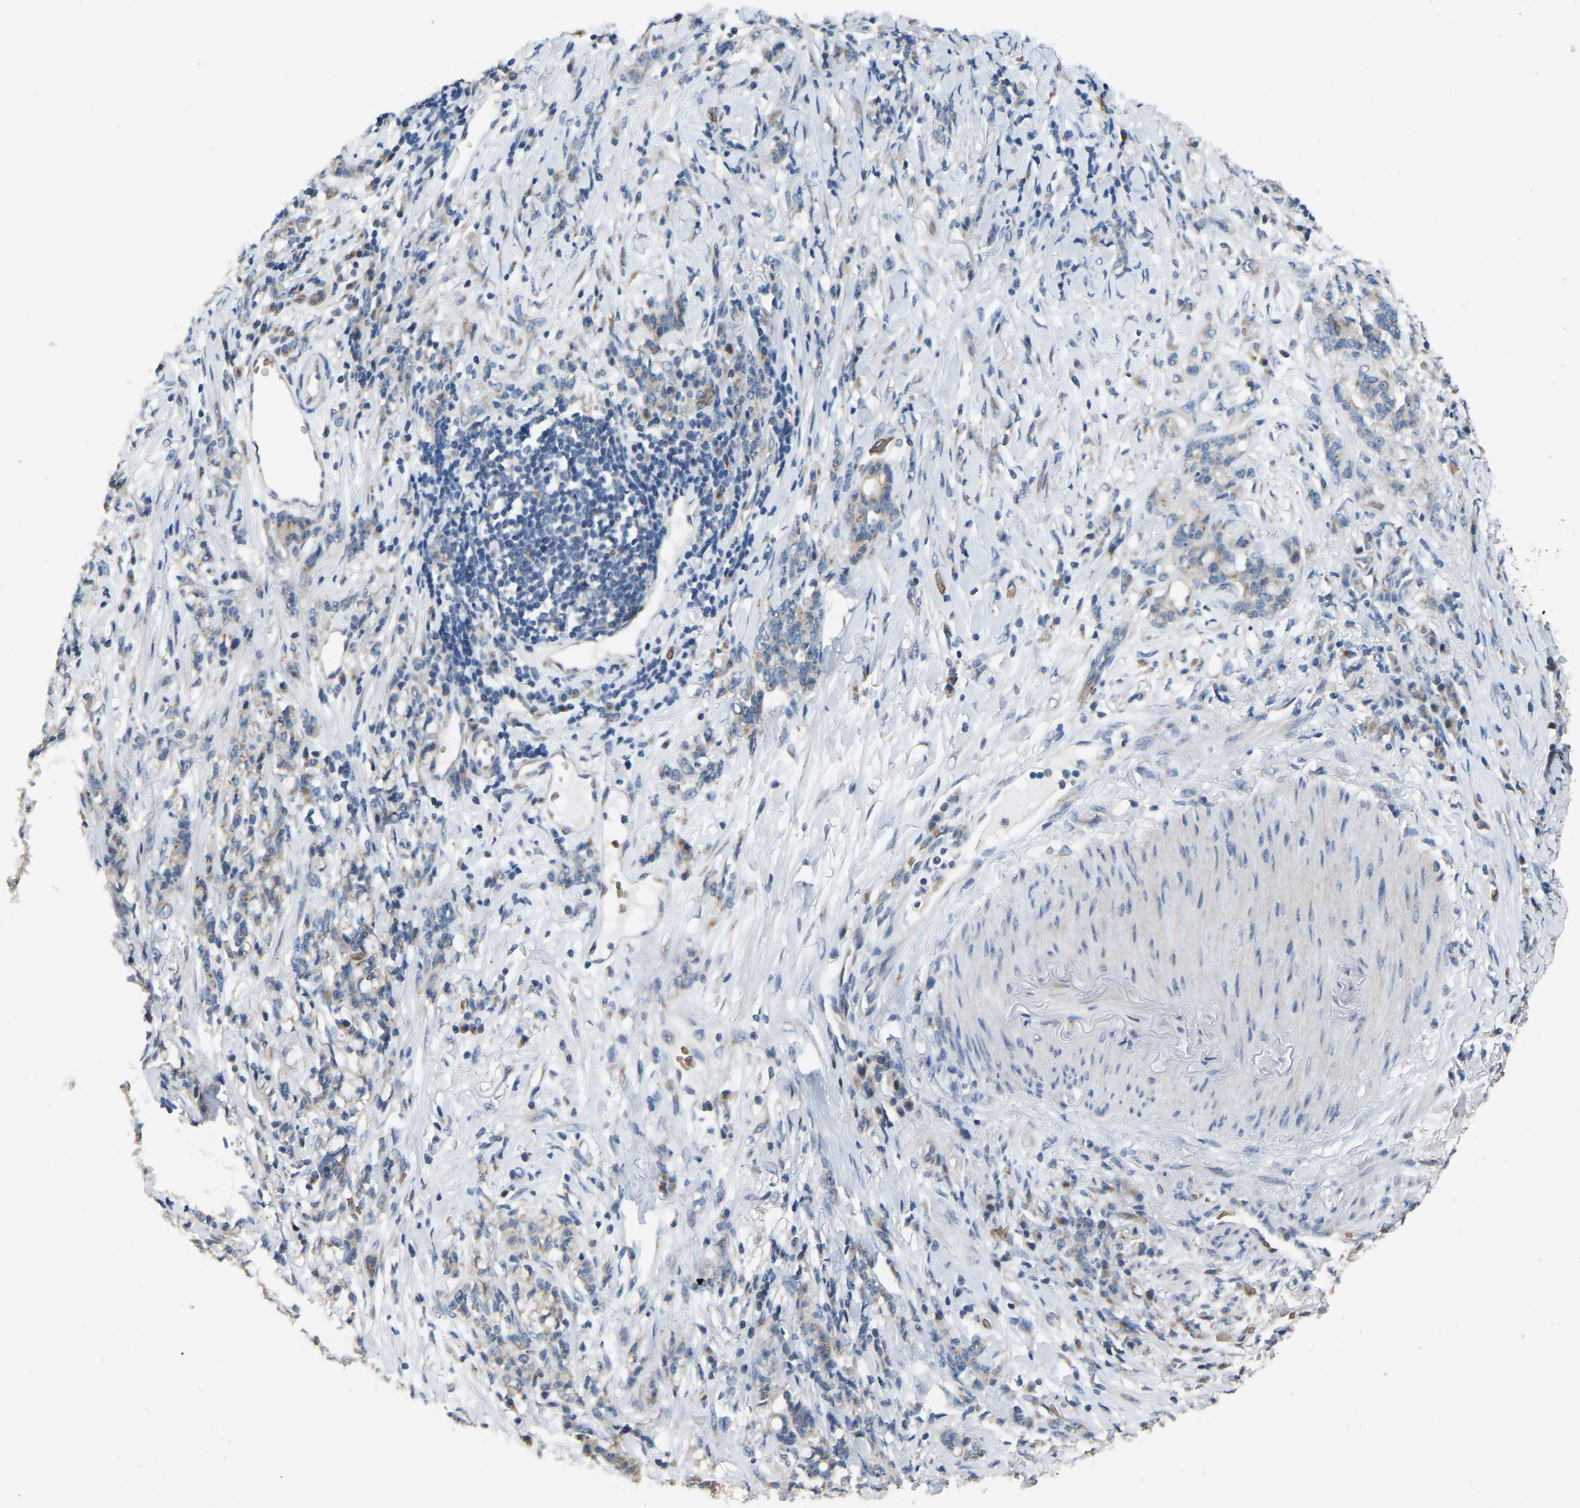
{"staining": {"intensity": "weak", "quantity": "25%-75%", "location": "cytoplasmic/membranous"}, "tissue": "stomach cancer", "cell_type": "Tumor cells", "image_type": "cancer", "snomed": [{"axis": "morphology", "description": "Adenocarcinoma, NOS"}, {"axis": "topography", "description": "Stomach, lower"}], "caption": "IHC image of neoplastic tissue: human stomach cancer (adenocarcinoma) stained using immunohistochemistry (IHC) exhibits low levels of weak protein expression localized specifically in the cytoplasmic/membranous of tumor cells, appearing as a cytoplasmic/membranous brown color.", "gene": "CFAP298", "patient": {"sex": "male", "age": 88}}